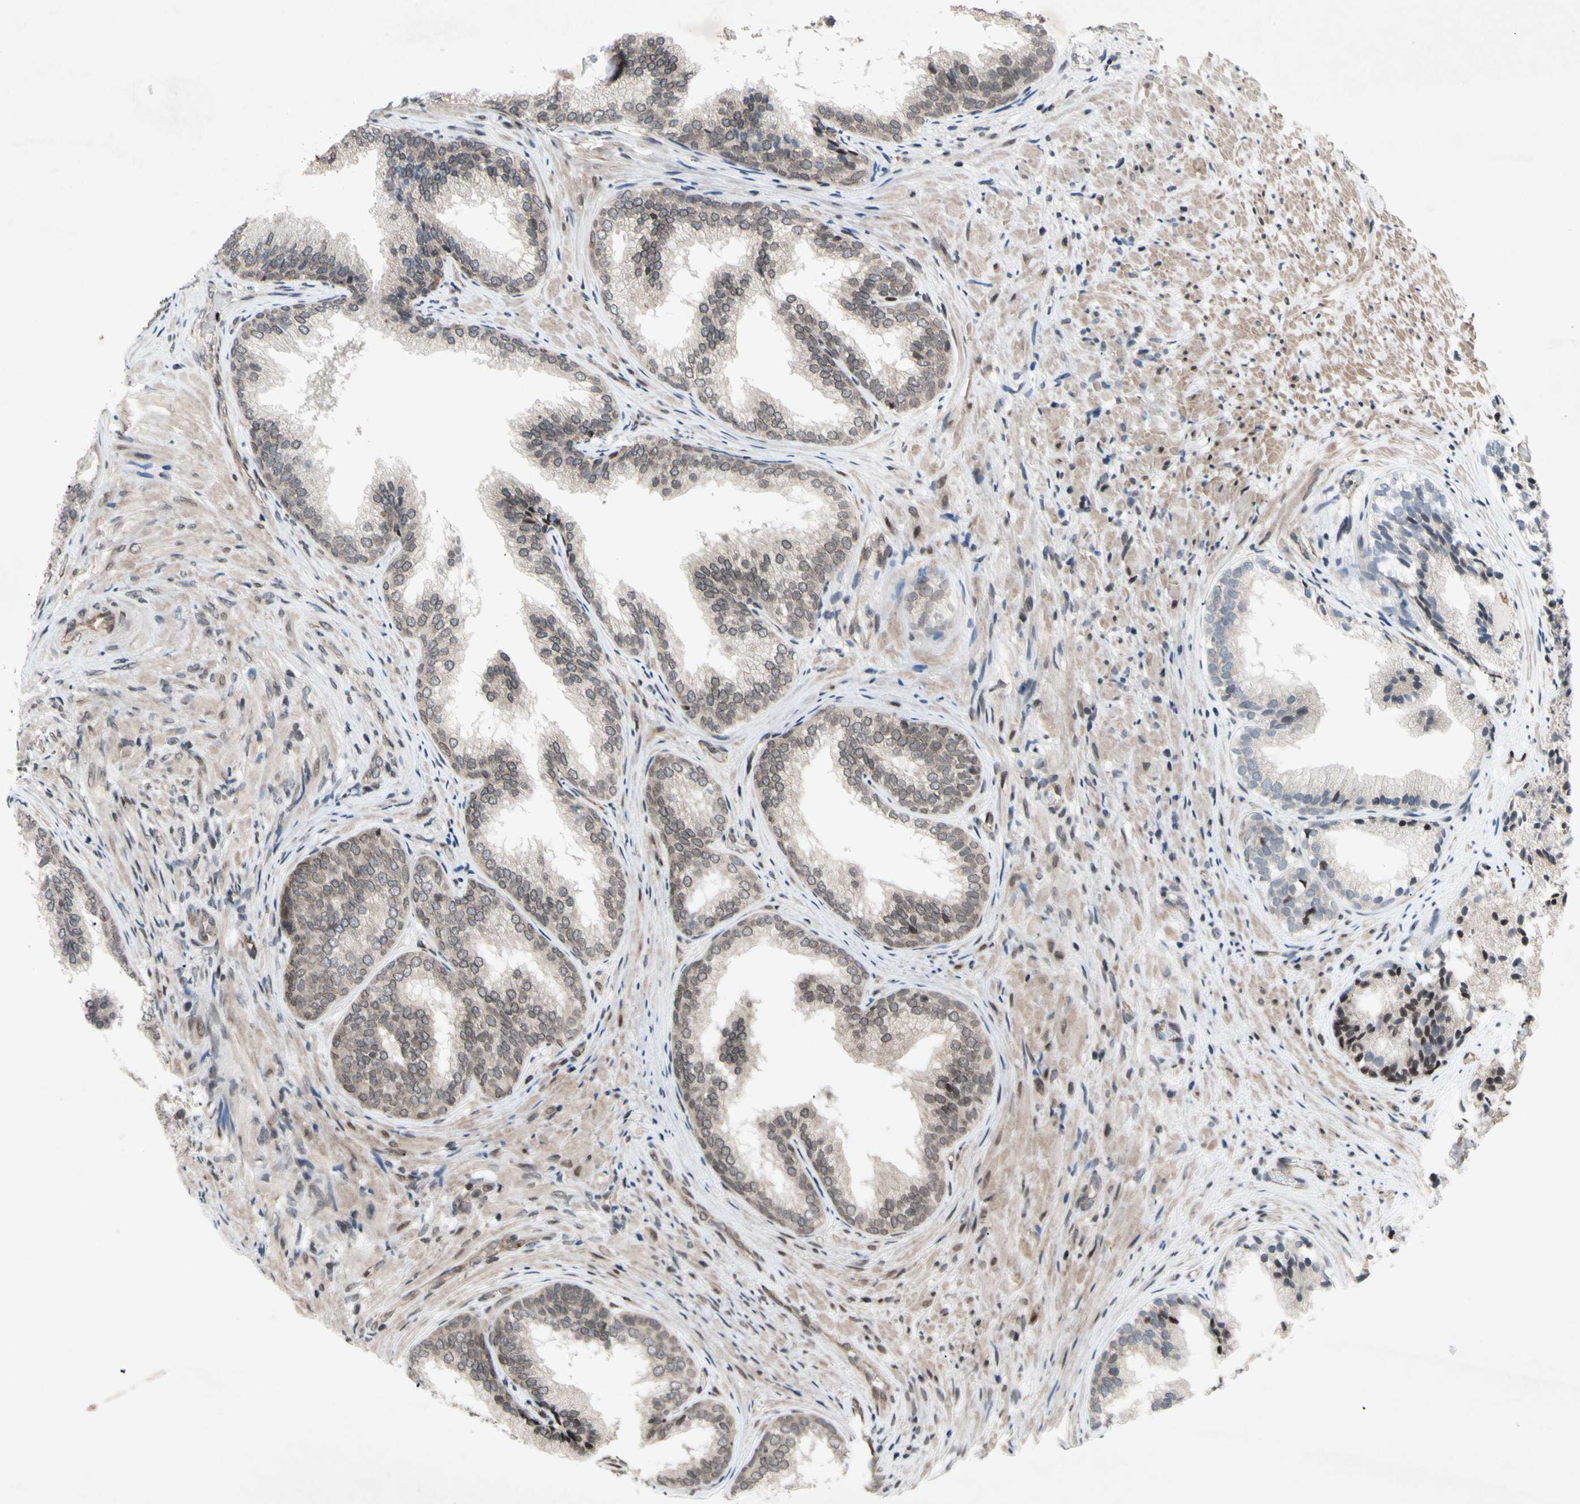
{"staining": {"intensity": "weak", "quantity": "25%-75%", "location": "cytoplasmic/membranous,nuclear"}, "tissue": "prostate", "cell_type": "Glandular cells", "image_type": "normal", "snomed": [{"axis": "morphology", "description": "Normal tissue, NOS"}, {"axis": "topography", "description": "Prostate"}], "caption": "IHC micrograph of normal prostate stained for a protein (brown), which exhibits low levels of weak cytoplasmic/membranous,nuclear staining in approximately 25%-75% of glandular cells.", "gene": "XPO1", "patient": {"sex": "male", "age": 76}}